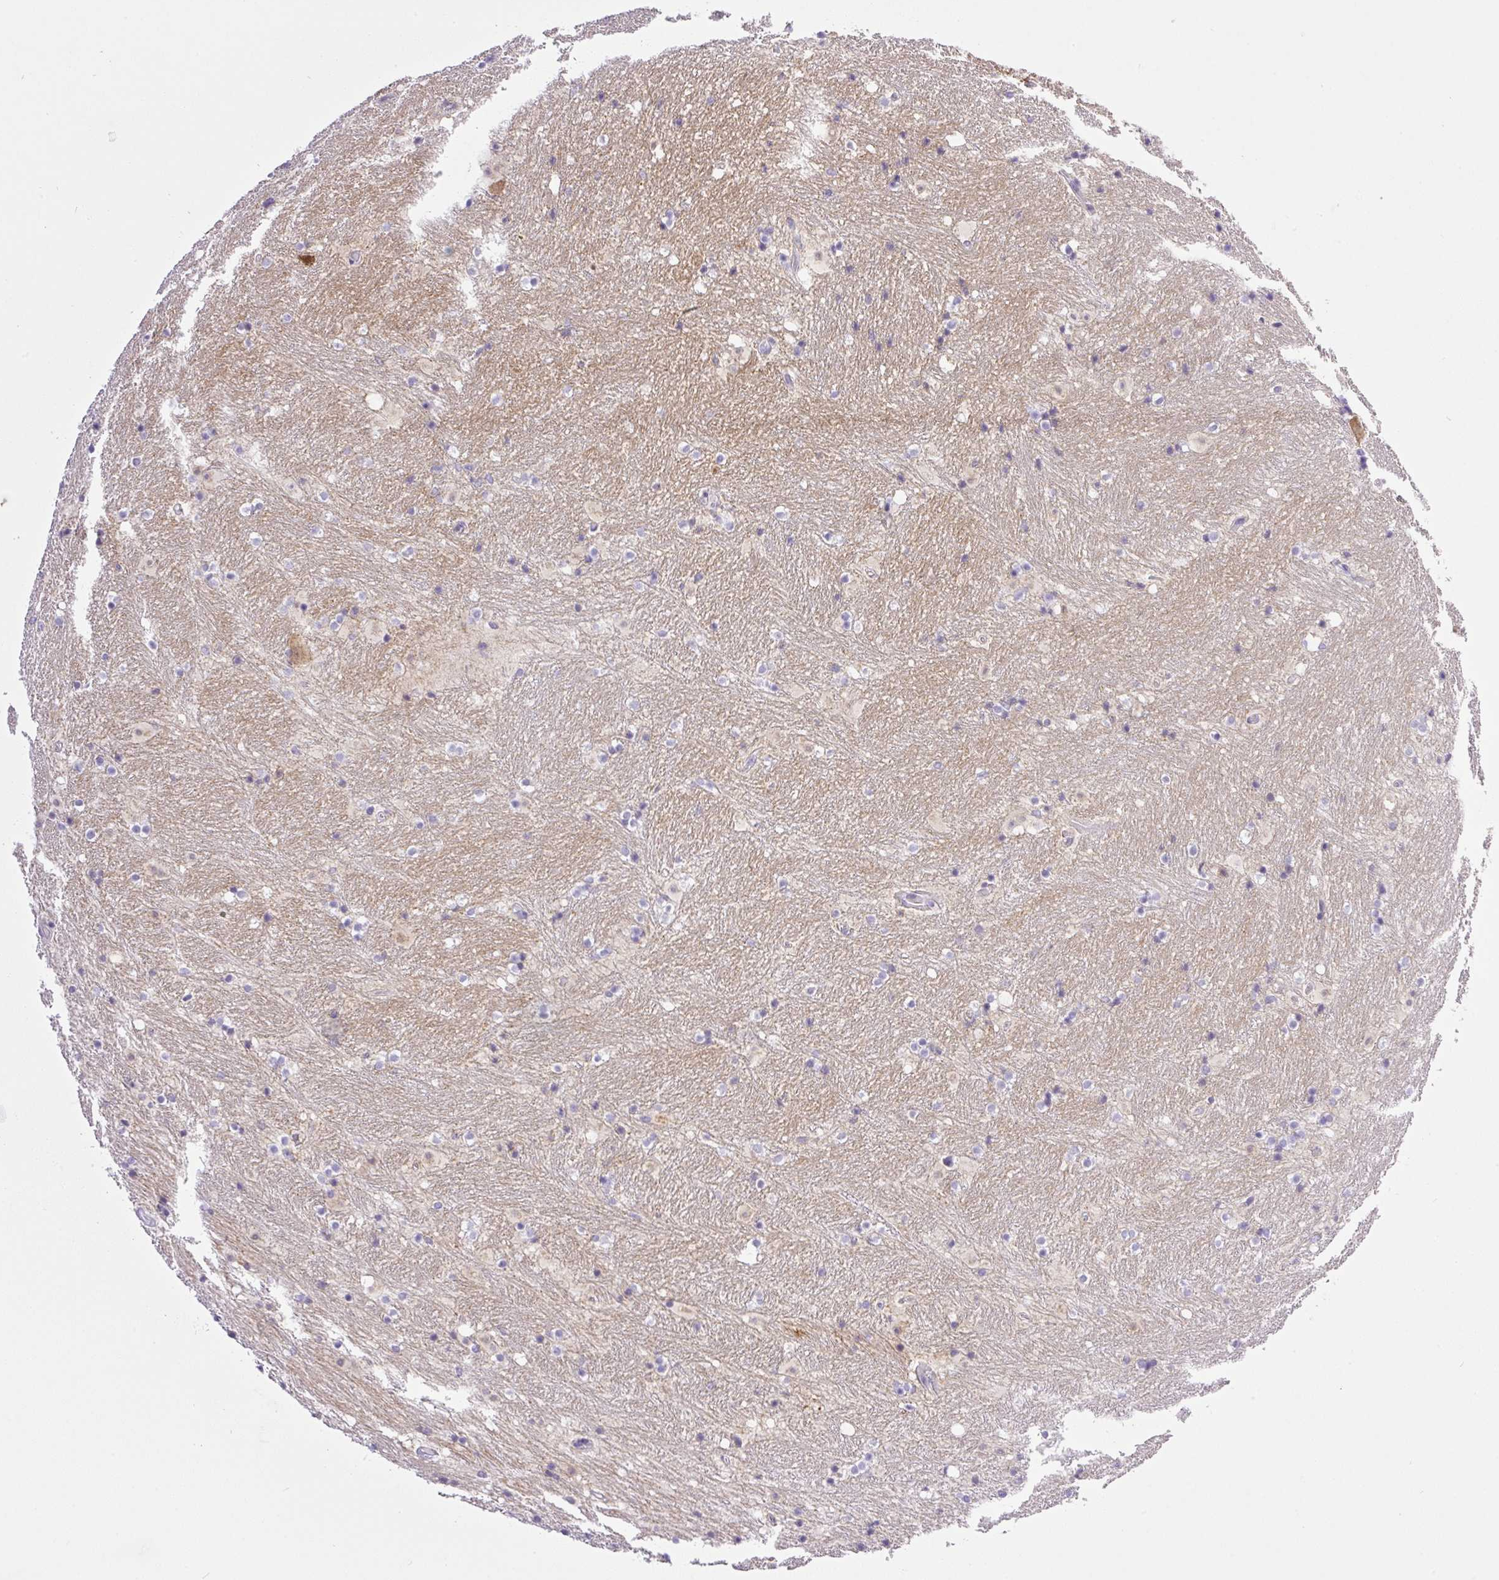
{"staining": {"intensity": "negative", "quantity": "none", "location": "none"}, "tissue": "caudate", "cell_type": "Glial cells", "image_type": "normal", "snomed": [{"axis": "morphology", "description": "Normal tissue, NOS"}, {"axis": "topography", "description": "Lateral ventricle wall"}], "caption": "IHC of unremarkable human caudate exhibits no expression in glial cells.", "gene": "CAMK2A", "patient": {"sex": "male", "age": 37}}